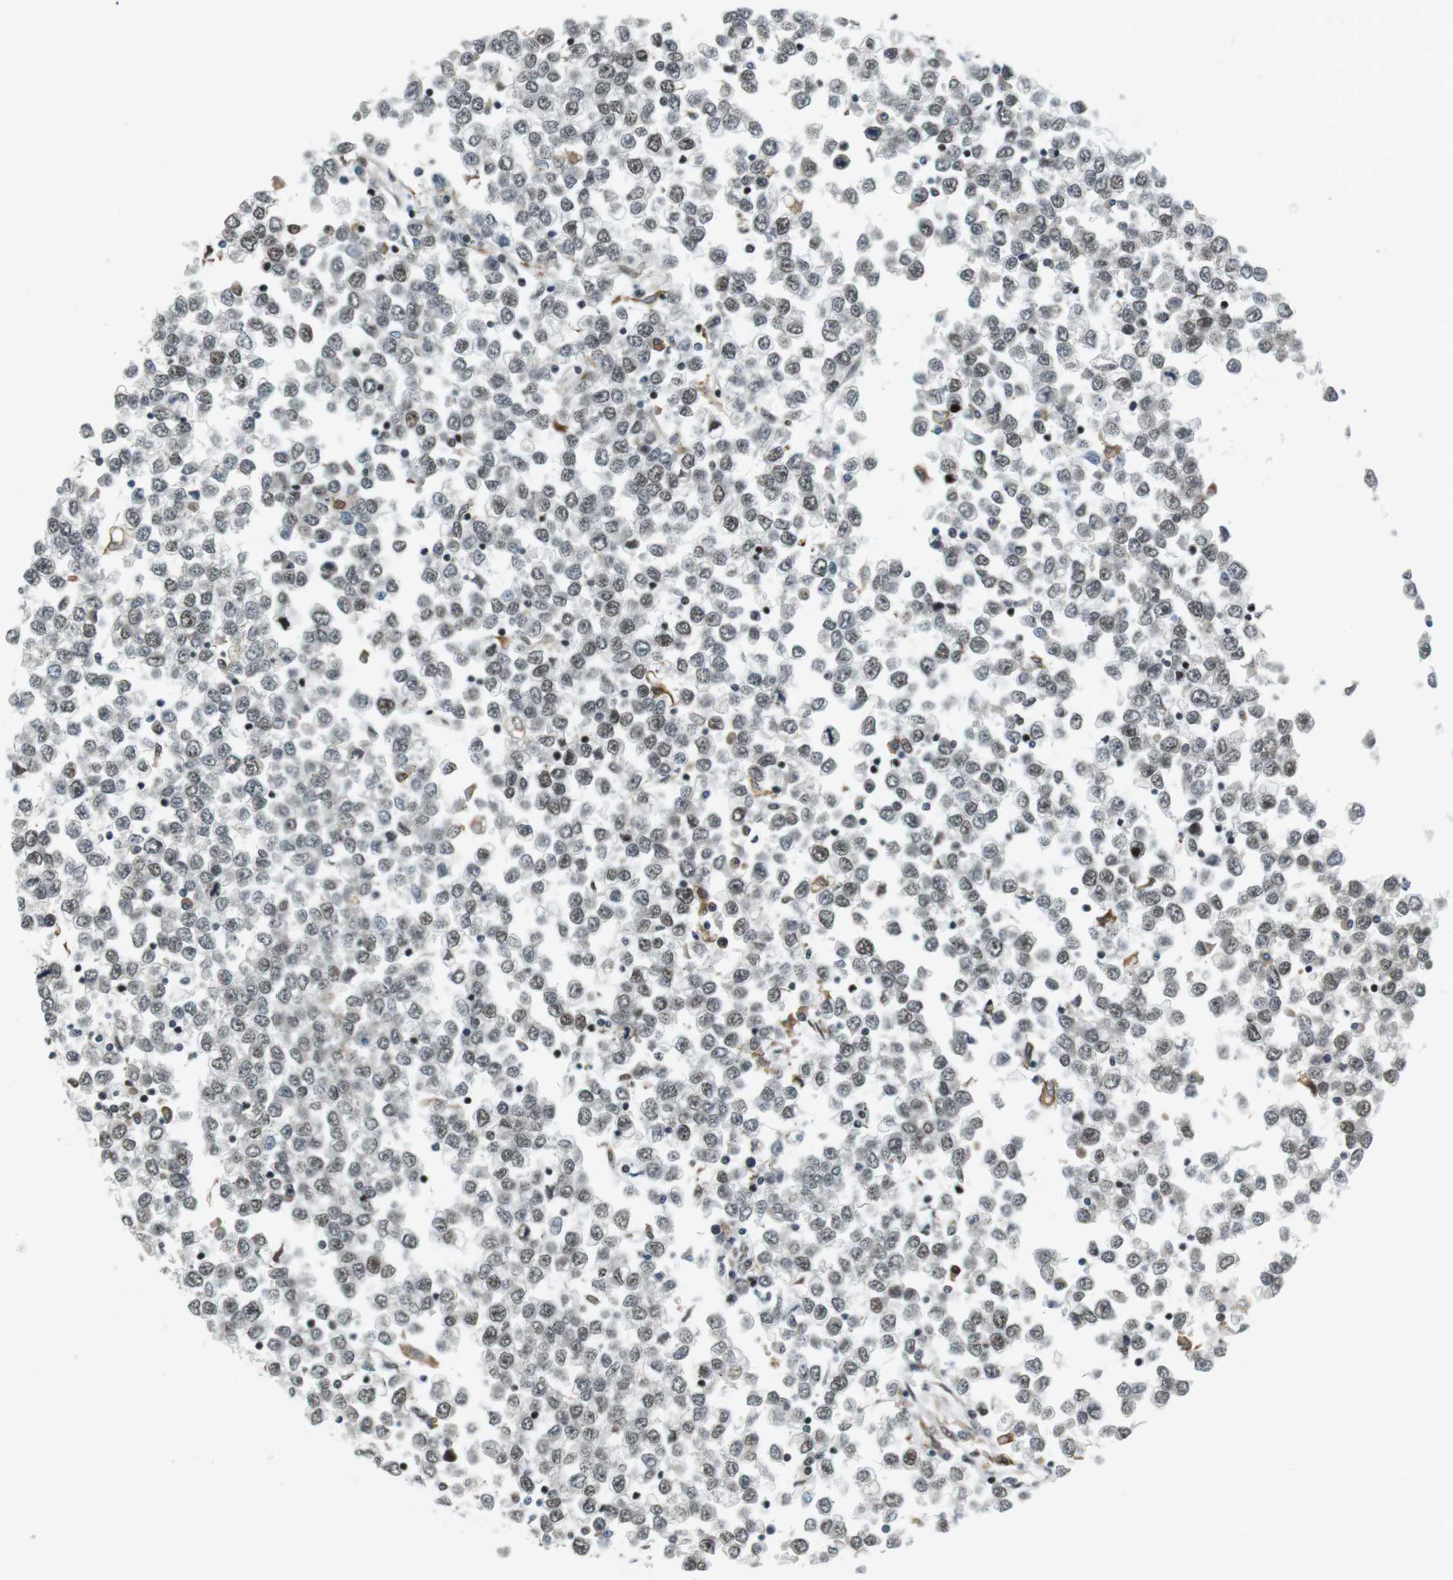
{"staining": {"intensity": "weak", "quantity": "25%-75%", "location": "nuclear"}, "tissue": "testis cancer", "cell_type": "Tumor cells", "image_type": "cancer", "snomed": [{"axis": "morphology", "description": "Seminoma, NOS"}, {"axis": "topography", "description": "Testis"}], "caption": "Protein expression analysis of human testis cancer (seminoma) reveals weak nuclear staining in approximately 25%-75% of tumor cells.", "gene": "RNF38", "patient": {"sex": "male", "age": 65}}